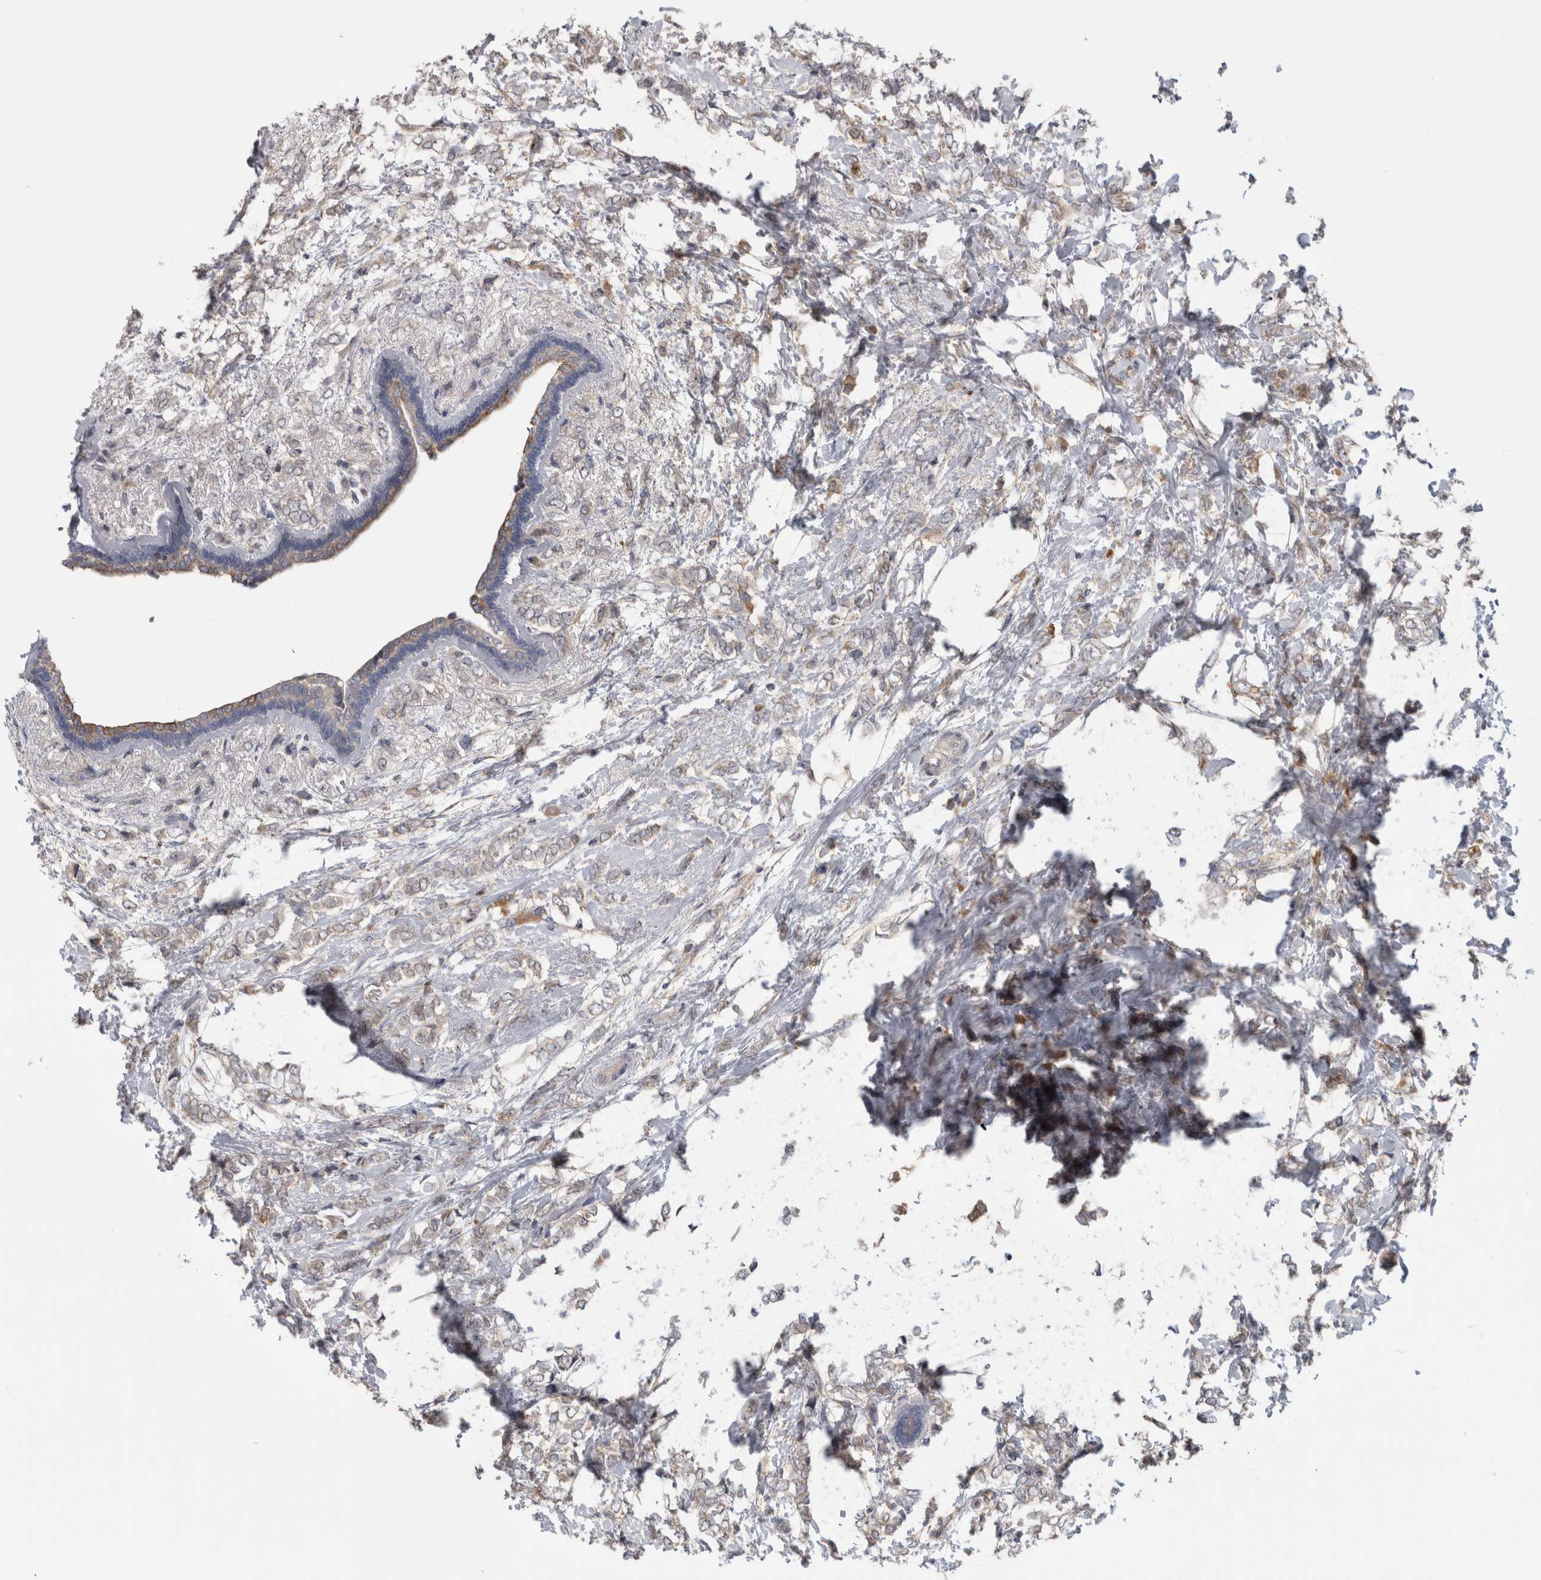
{"staining": {"intensity": "weak", "quantity": "25%-75%", "location": "cytoplasmic/membranous"}, "tissue": "breast cancer", "cell_type": "Tumor cells", "image_type": "cancer", "snomed": [{"axis": "morphology", "description": "Normal tissue, NOS"}, {"axis": "morphology", "description": "Lobular carcinoma"}, {"axis": "topography", "description": "Breast"}], "caption": "Lobular carcinoma (breast) stained with DAB immunohistochemistry (IHC) exhibits low levels of weak cytoplasmic/membranous expression in about 25%-75% of tumor cells.", "gene": "TBCE", "patient": {"sex": "female", "age": 47}}